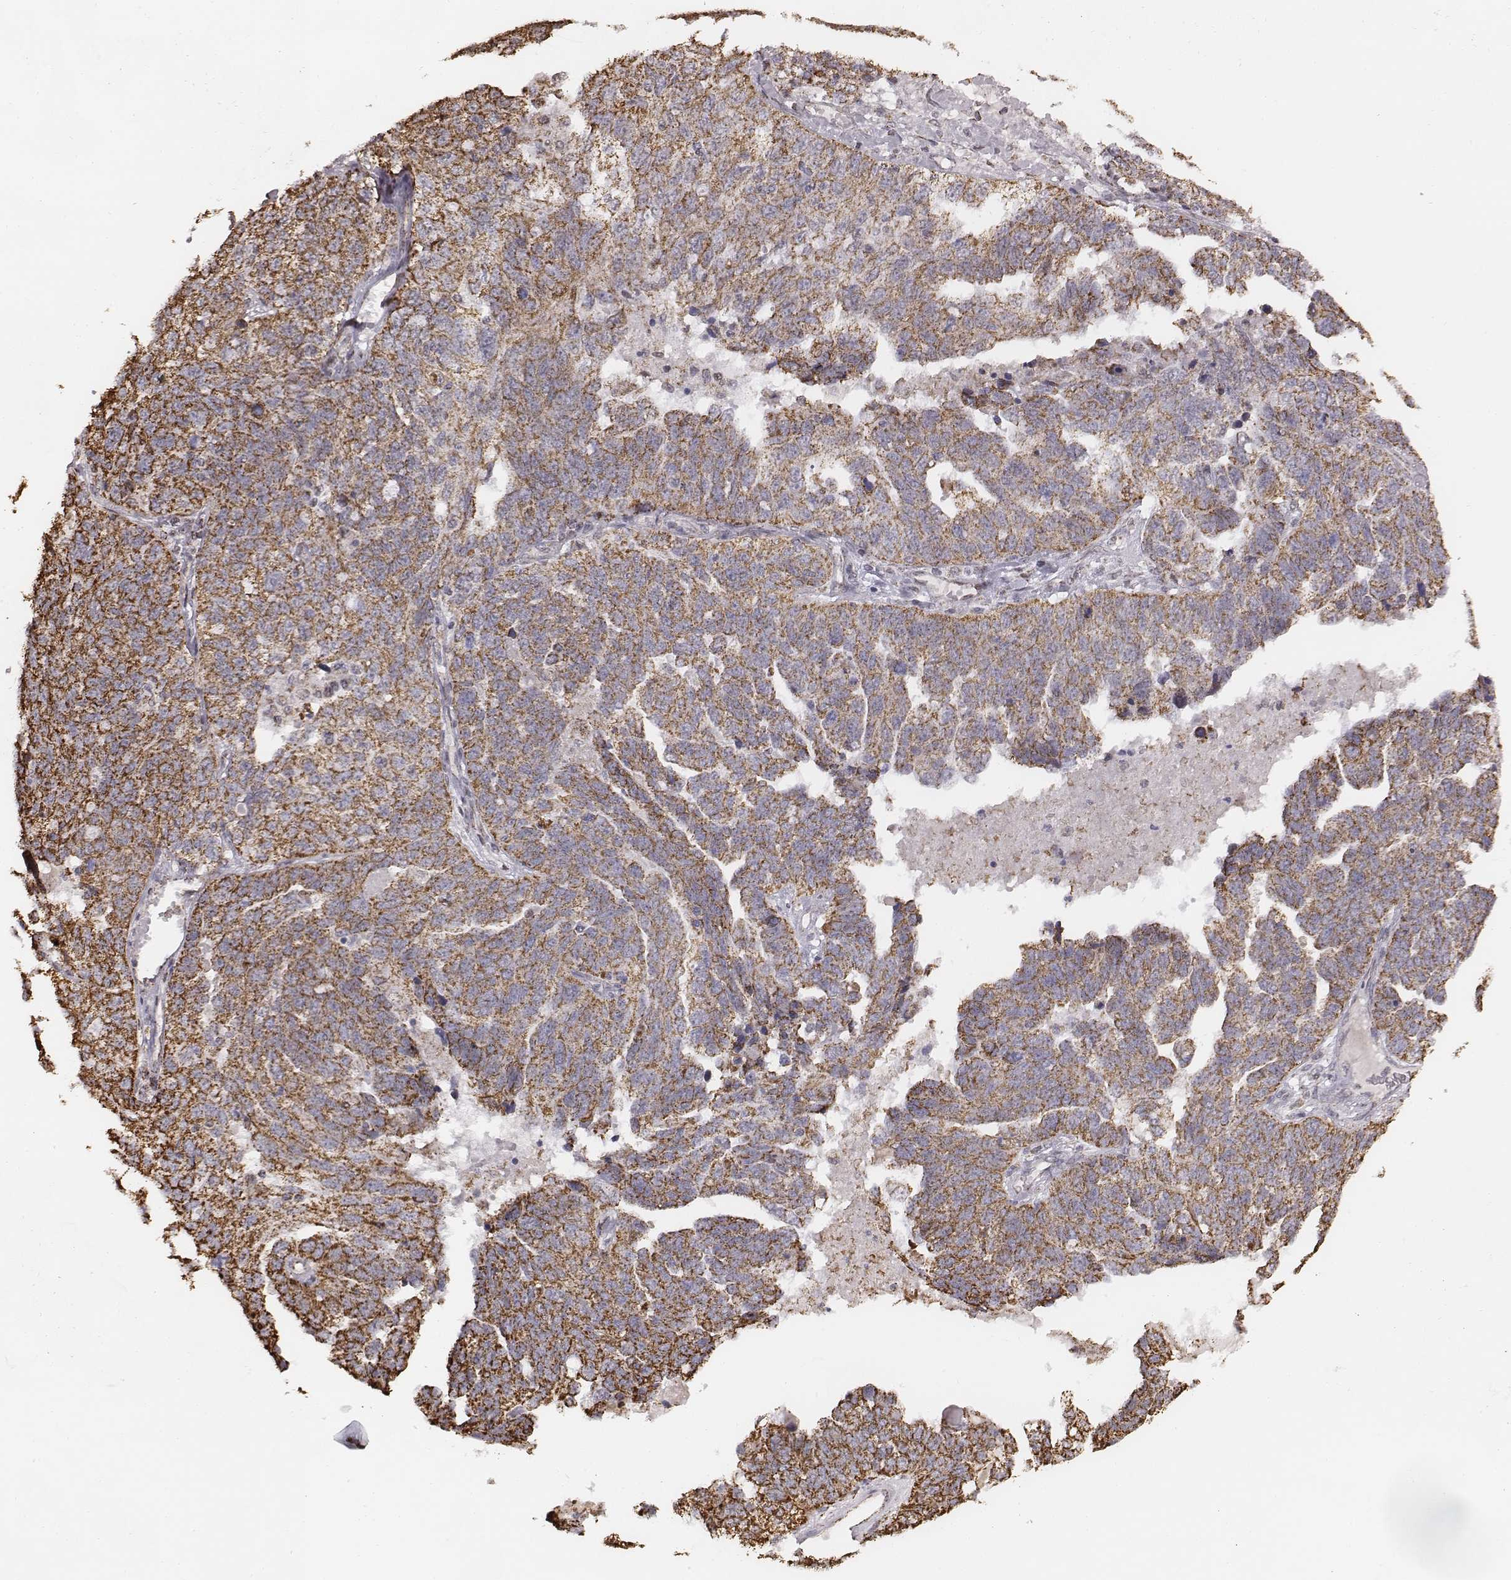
{"staining": {"intensity": "moderate", "quantity": ">75%", "location": "cytoplasmic/membranous"}, "tissue": "ovarian cancer", "cell_type": "Tumor cells", "image_type": "cancer", "snomed": [{"axis": "morphology", "description": "Cystadenocarcinoma, serous, NOS"}, {"axis": "topography", "description": "Ovary"}], "caption": "Protein positivity by IHC demonstrates moderate cytoplasmic/membranous staining in approximately >75% of tumor cells in ovarian serous cystadenocarcinoma.", "gene": "ACOT2", "patient": {"sex": "female", "age": 71}}